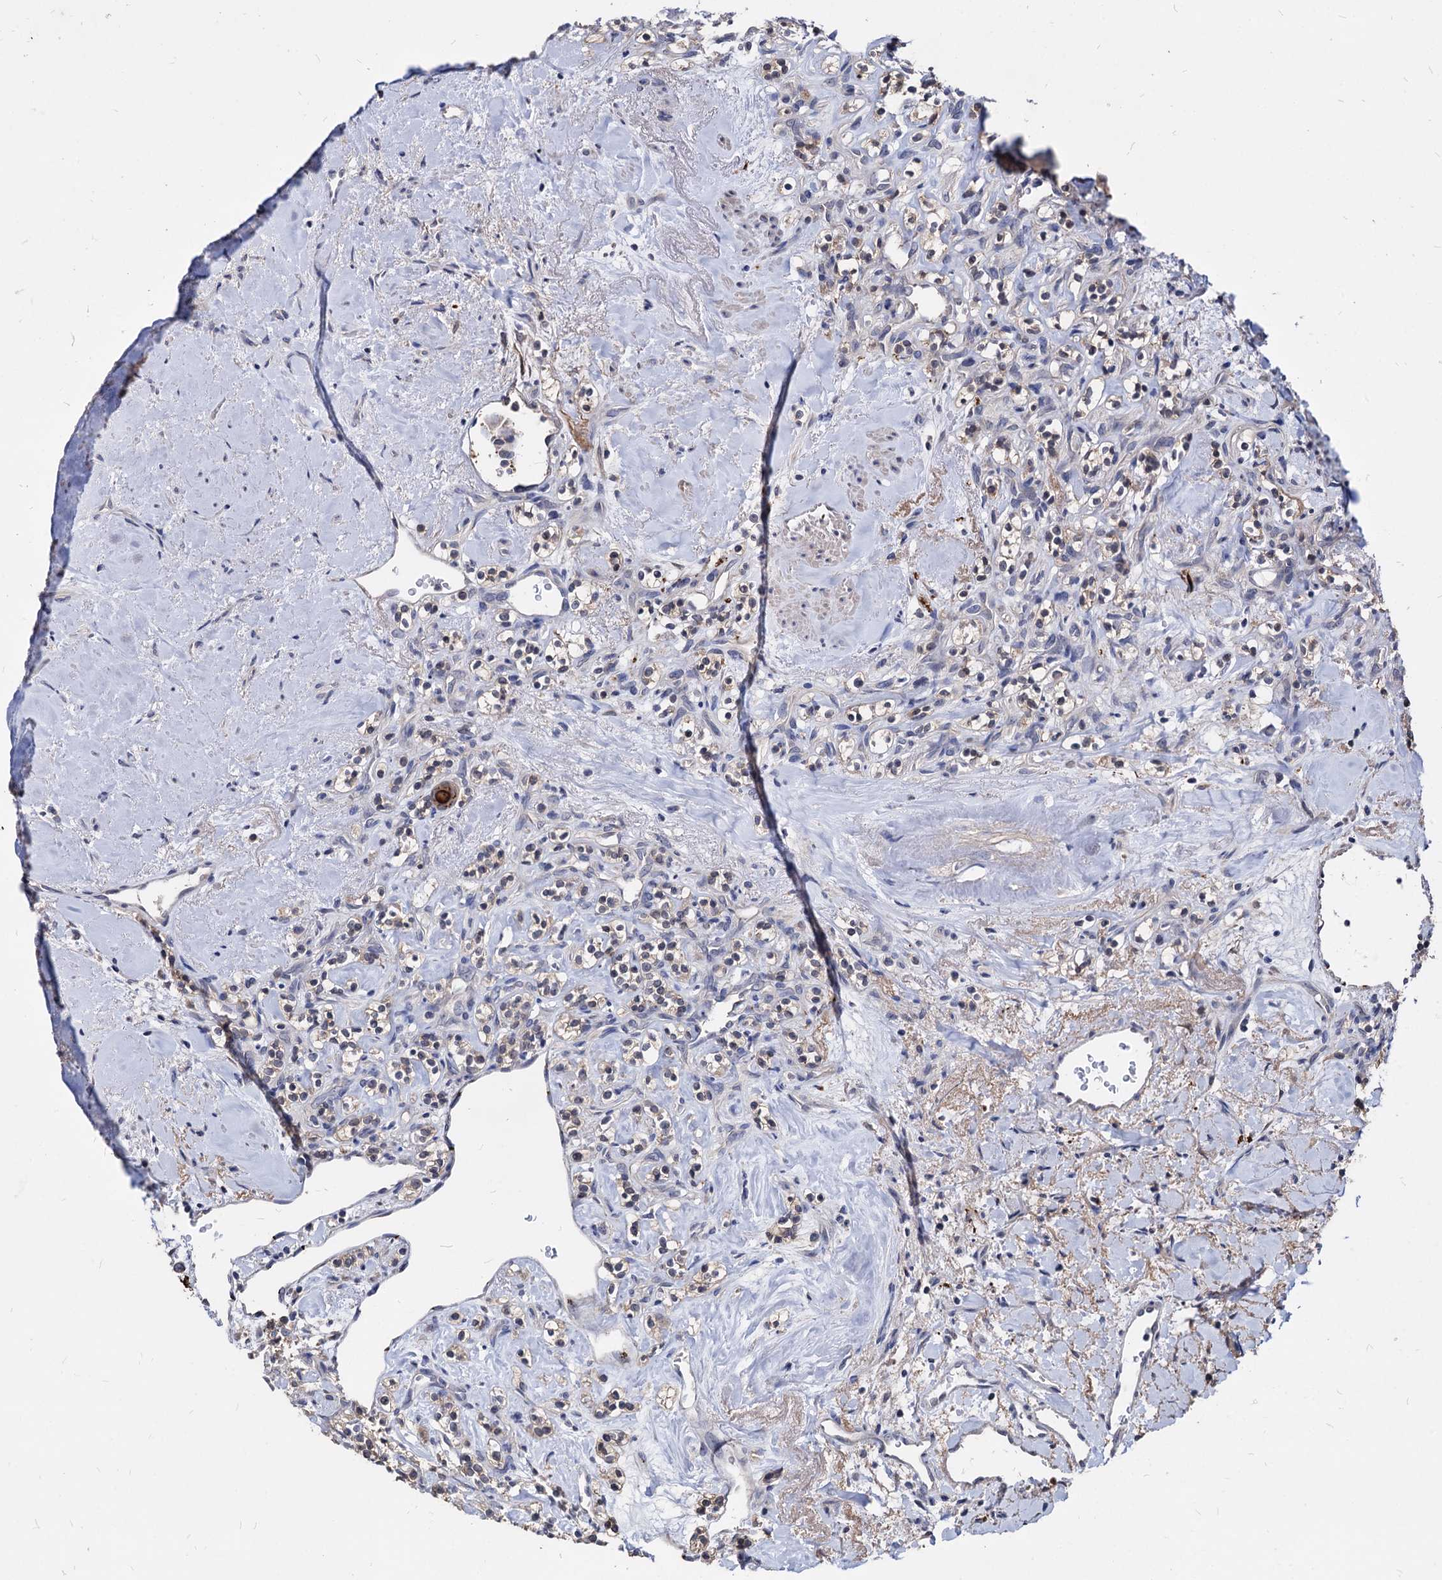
{"staining": {"intensity": "negative", "quantity": "none", "location": "none"}, "tissue": "renal cancer", "cell_type": "Tumor cells", "image_type": "cancer", "snomed": [{"axis": "morphology", "description": "Adenocarcinoma, NOS"}, {"axis": "topography", "description": "Kidney"}], "caption": "A micrograph of renal cancer (adenocarcinoma) stained for a protein exhibits no brown staining in tumor cells.", "gene": "ESD", "patient": {"sex": "male", "age": 77}}